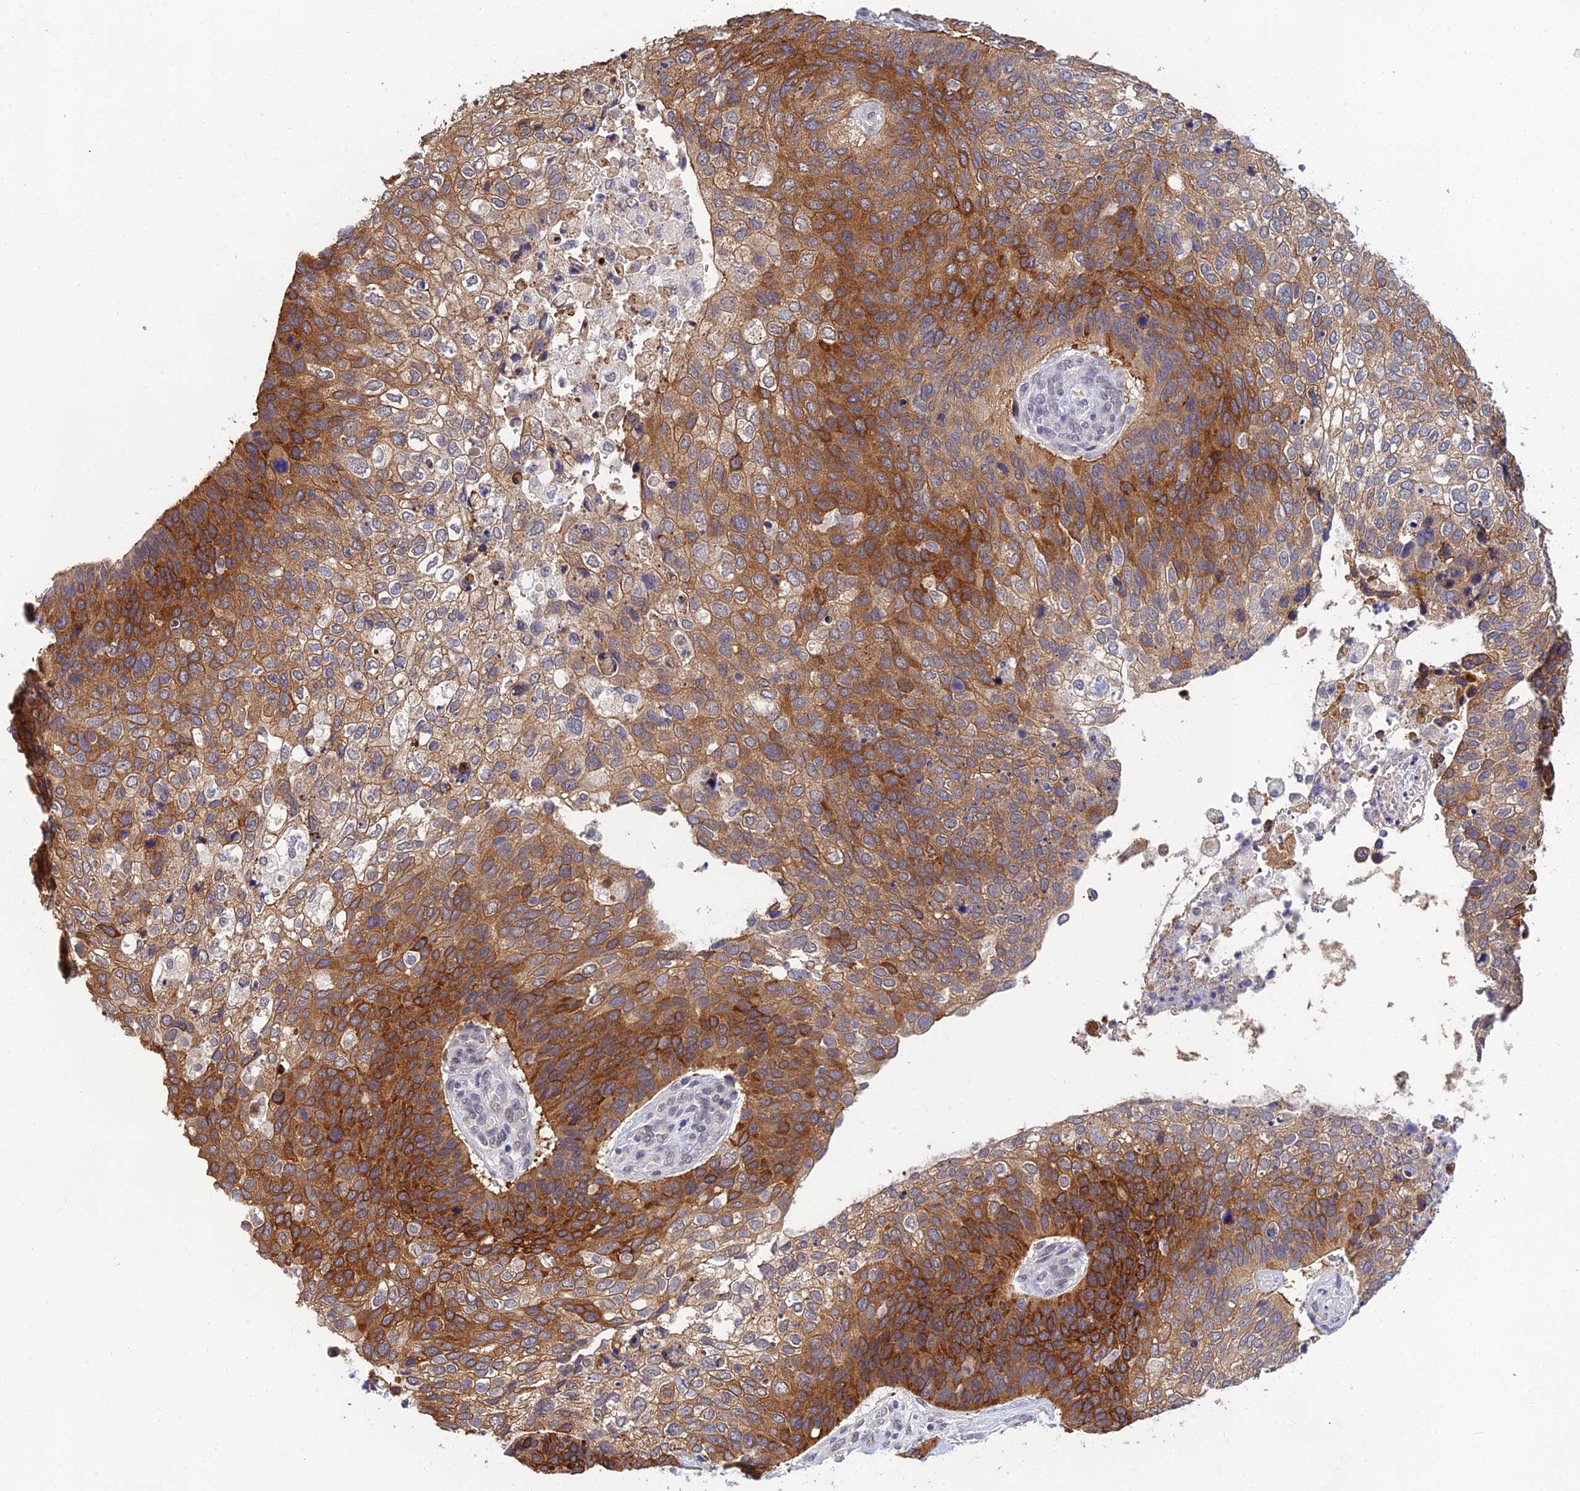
{"staining": {"intensity": "moderate", "quantity": ">75%", "location": "cytoplasmic/membranous"}, "tissue": "skin cancer", "cell_type": "Tumor cells", "image_type": "cancer", "snomed": [{"axis": "morphology", "description": "Basal cell carcinoma"}, {"axis": "topography", "description": "Skin"}], "caption": "This photomicrograph shows skin basal cell carcinoma stained with immunohistochemistry to label a protein in brown. The cytoplasmic/membranous of tumor cells show moderate positivity for the protein. Nuclei are counter-stained blue.", "gene": "HOXB1", "patient": {"sex": "female", "age": 74}}